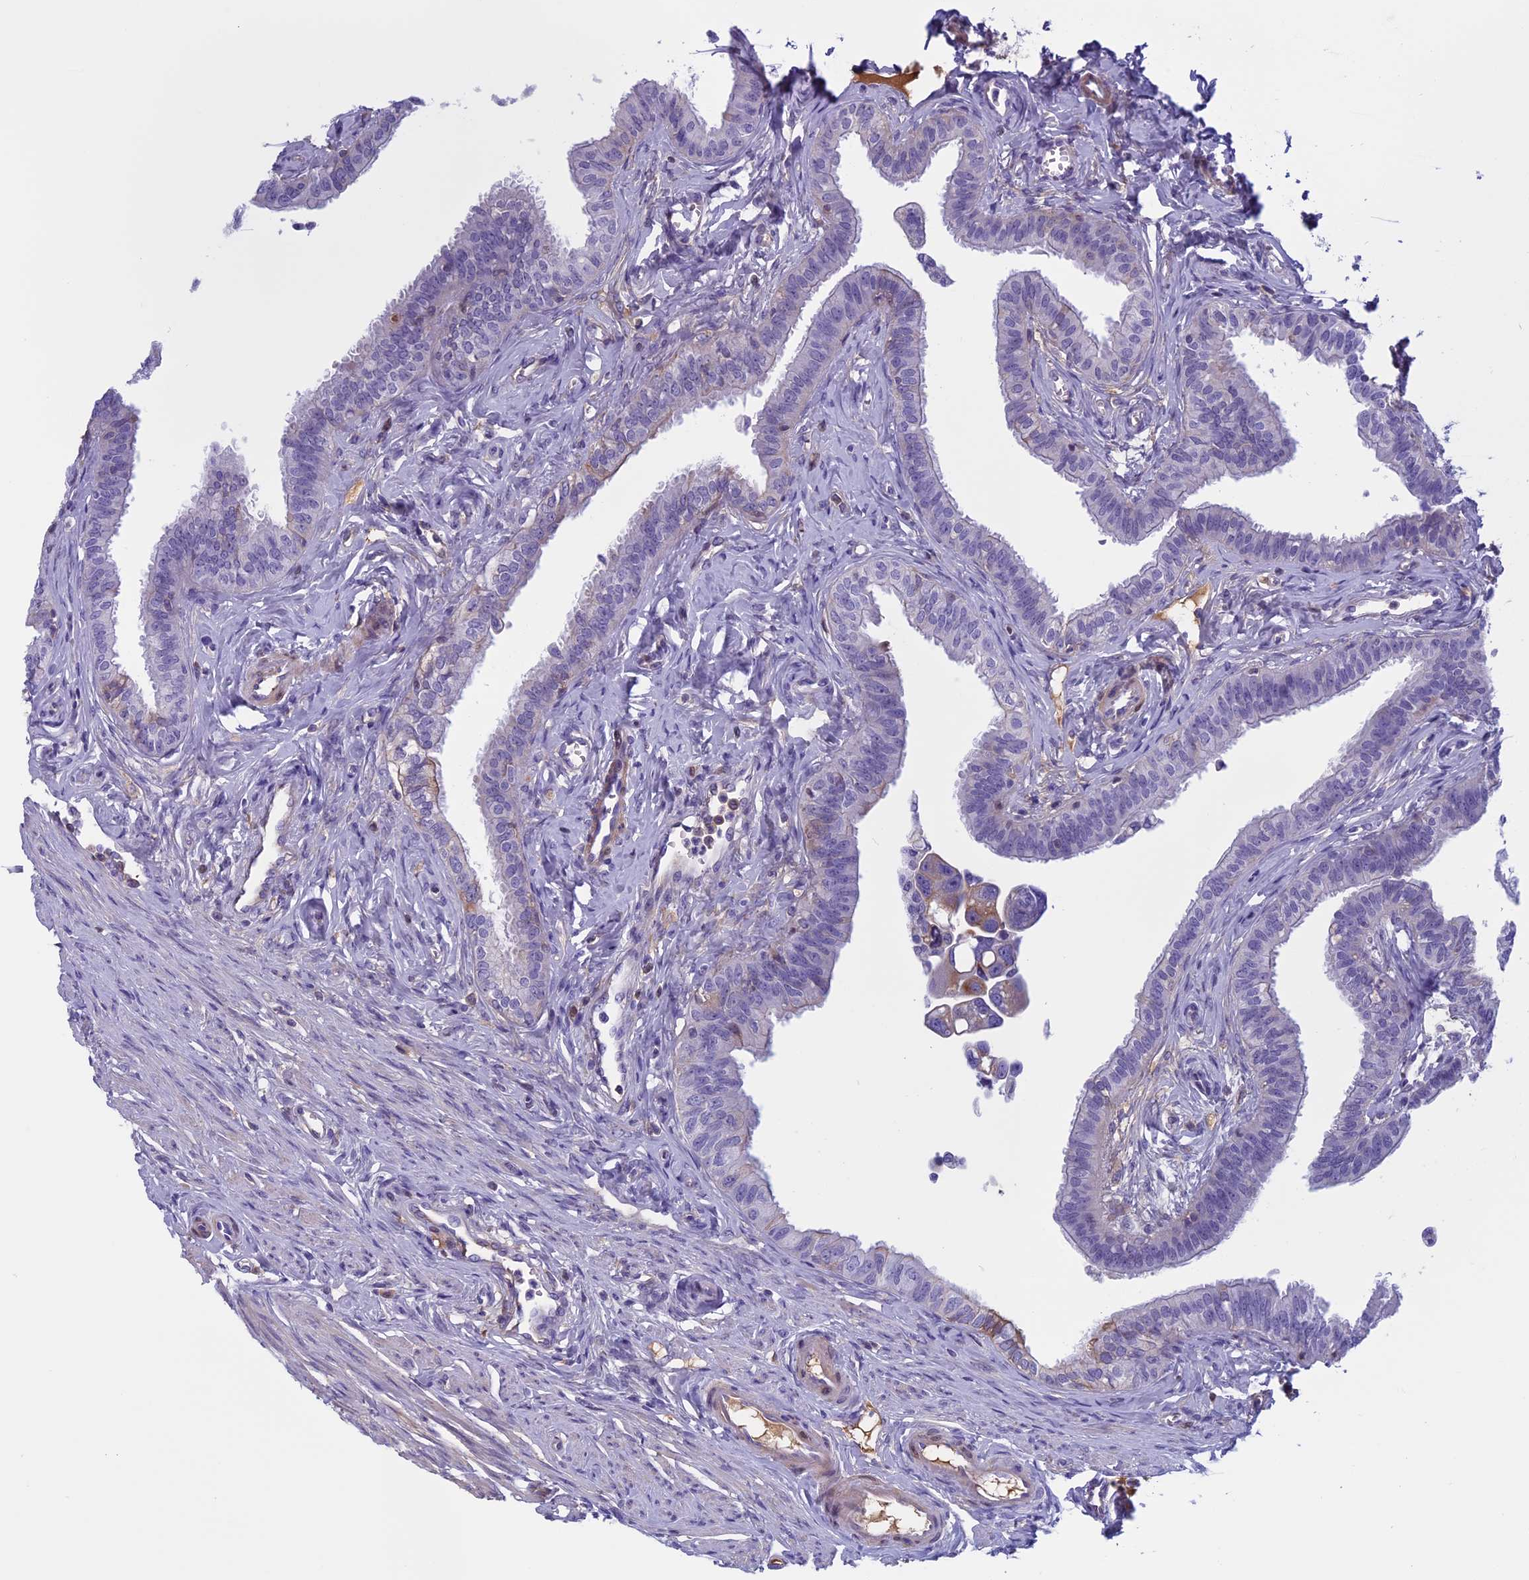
{"staining": {"intensity": "negative", "quantity": "none", "location": "none"}, "tissue": "fallopian tube", "cell_type": "Glandular cells", "image_type": "normal", "snomed": [{"axis": "morphology", "description": "Normal tissue, NOS"}, {"axis": "morphology", "description": "Carcinoma, NOS"}, {"axis": "topography", "description": "Fallopian tube"}, {"axis": "topography", "description": "Ovary"}], "caption": "DAB immunohistochemical staining of benign human fallopian tube shows no significant positivity in glandular cells. (IHC, brightfield microscopy, high magnification).", "gene": "ANGPTL2", "patient": {"sex": "female", "age": 59}}